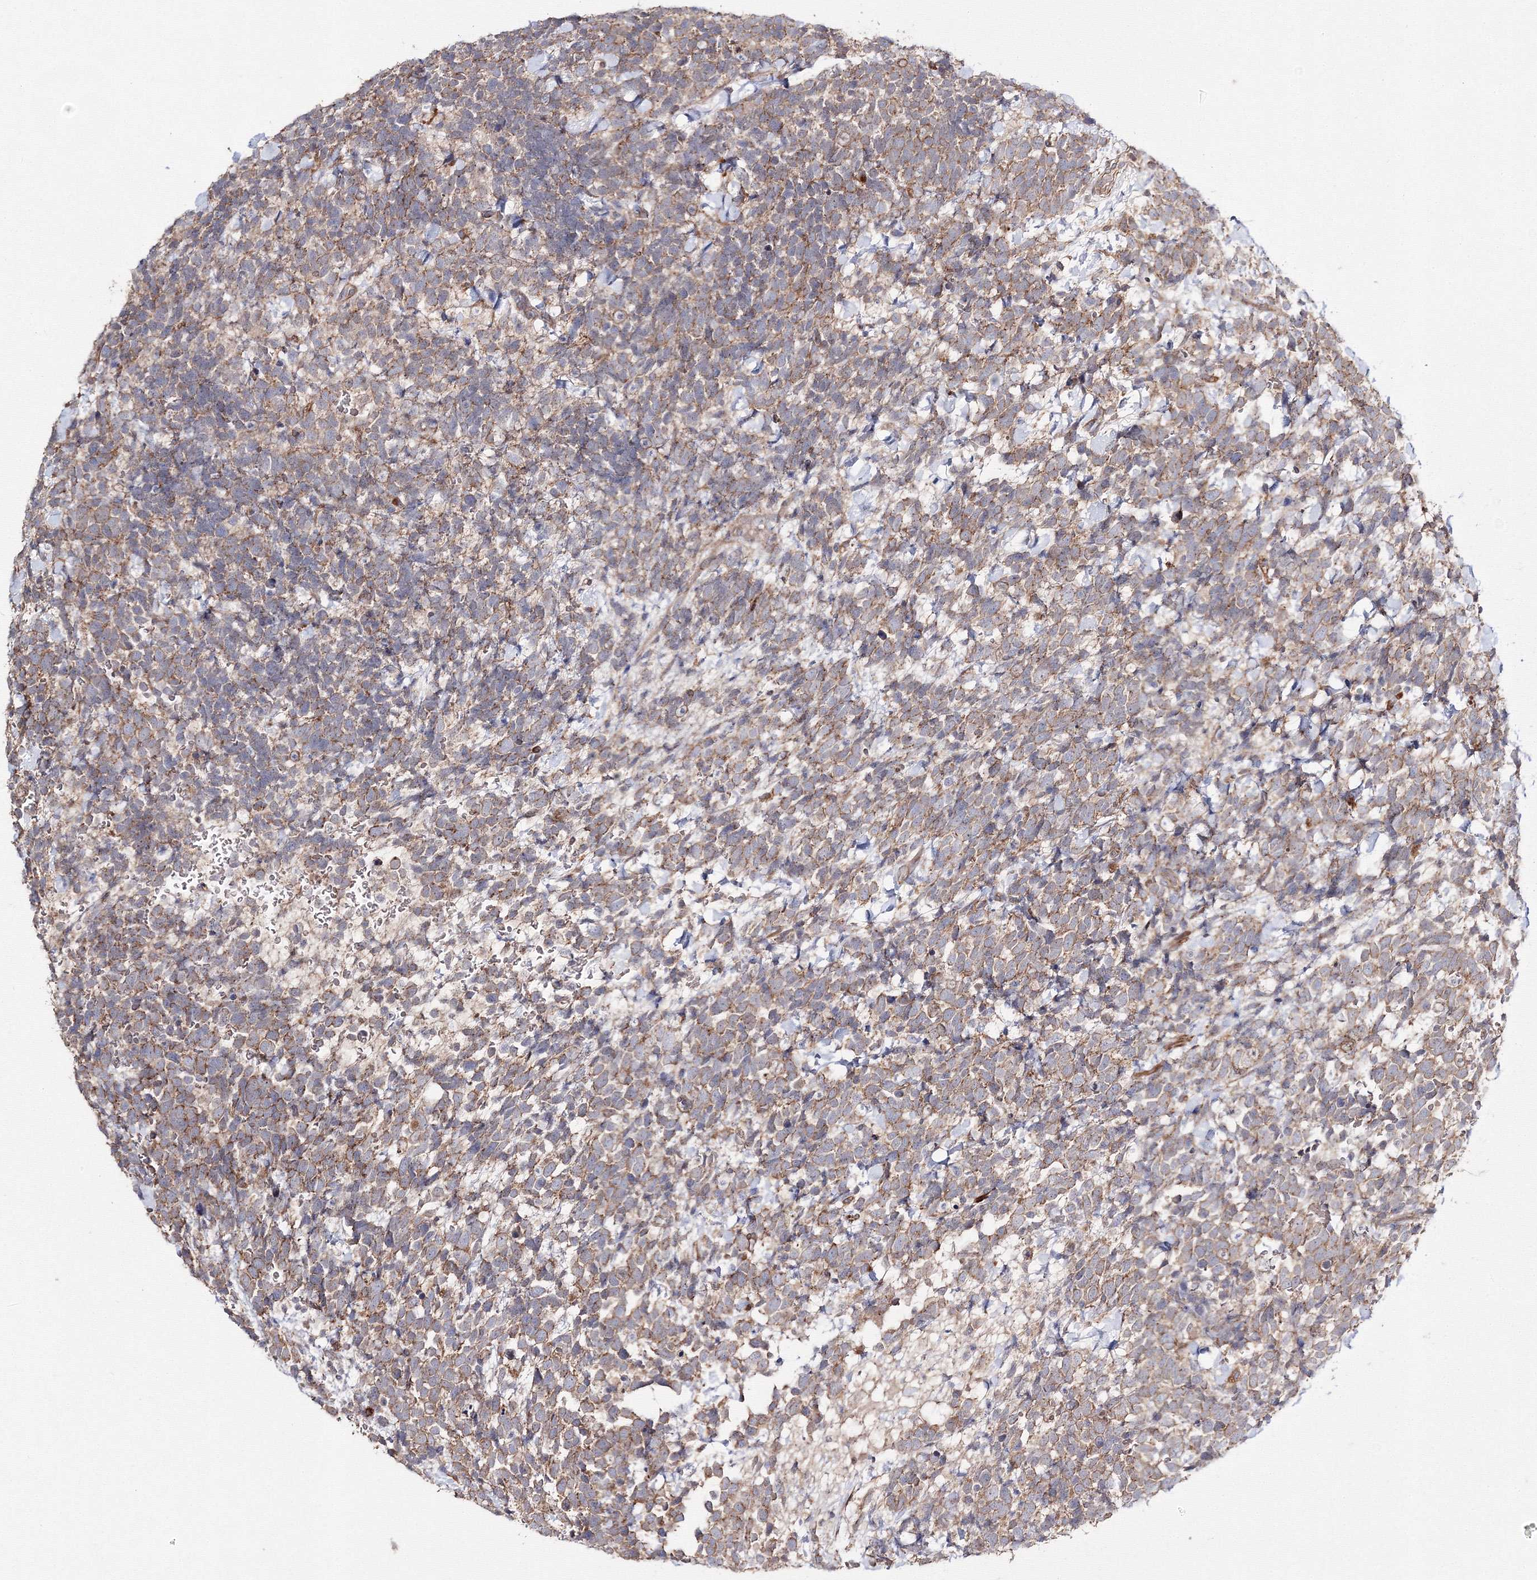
{"staining": {"intensity": "moderate", "quantity": ">75%", "location": "cytoplasmic/membranous"}, "tissue": "urothelial cancer", "cell_type": "Tumor cells", "image_type": "cancer", "snomed": [{"axis": "morphology", "description": "Urothelial carcinoma, High grade"}, {"axis": "topography", "description": "Urinary bladder"}], "caption": "Human high-grade urothelial carcinoma stained with a brown dye displays moderate cytoplasmic/membranous positive expression in approximately >75% of tumor cells.", "gene": "DDO", "patient": {"sex": "female", "age": 82}}